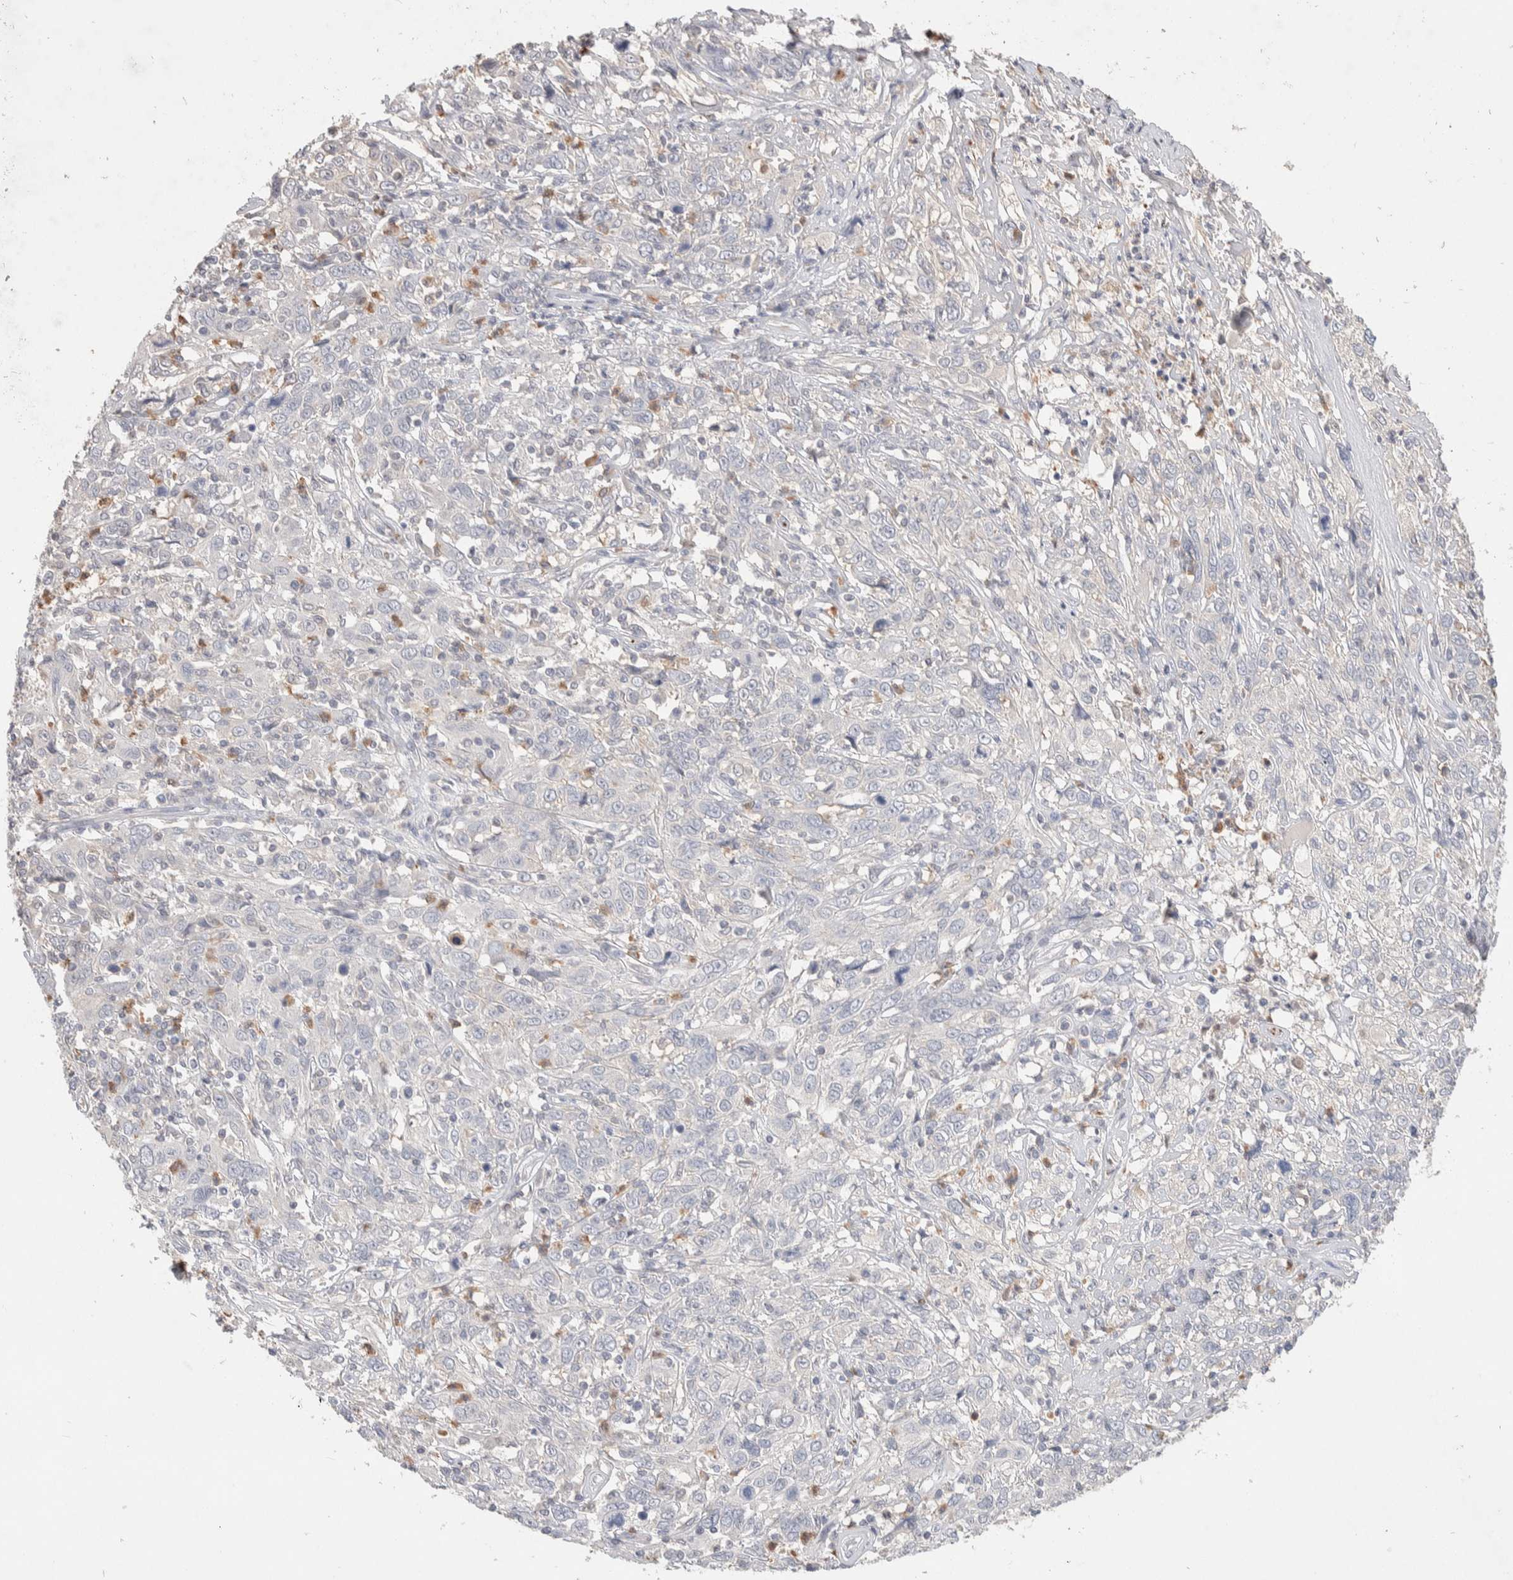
{"staining": {"intensity": "negative", "quantity": "none", "location": "none"}, "tissue": "cervical cancer", "cell_type": "Tumor cells", "image_type": "cancer", "snomed": [{"axis": "morphology", "description": "Squamous cell carcinoma, NOS"}, {"axis": "topography", "description": "Cervix"}], "caption": "This is an immunohistochemistry (IHC) image of cervical squamous cell carcinoma. There is no staining in tumor cells.", "gene": "FFAR2", "patient": {"sex": "female", "age": 46}}